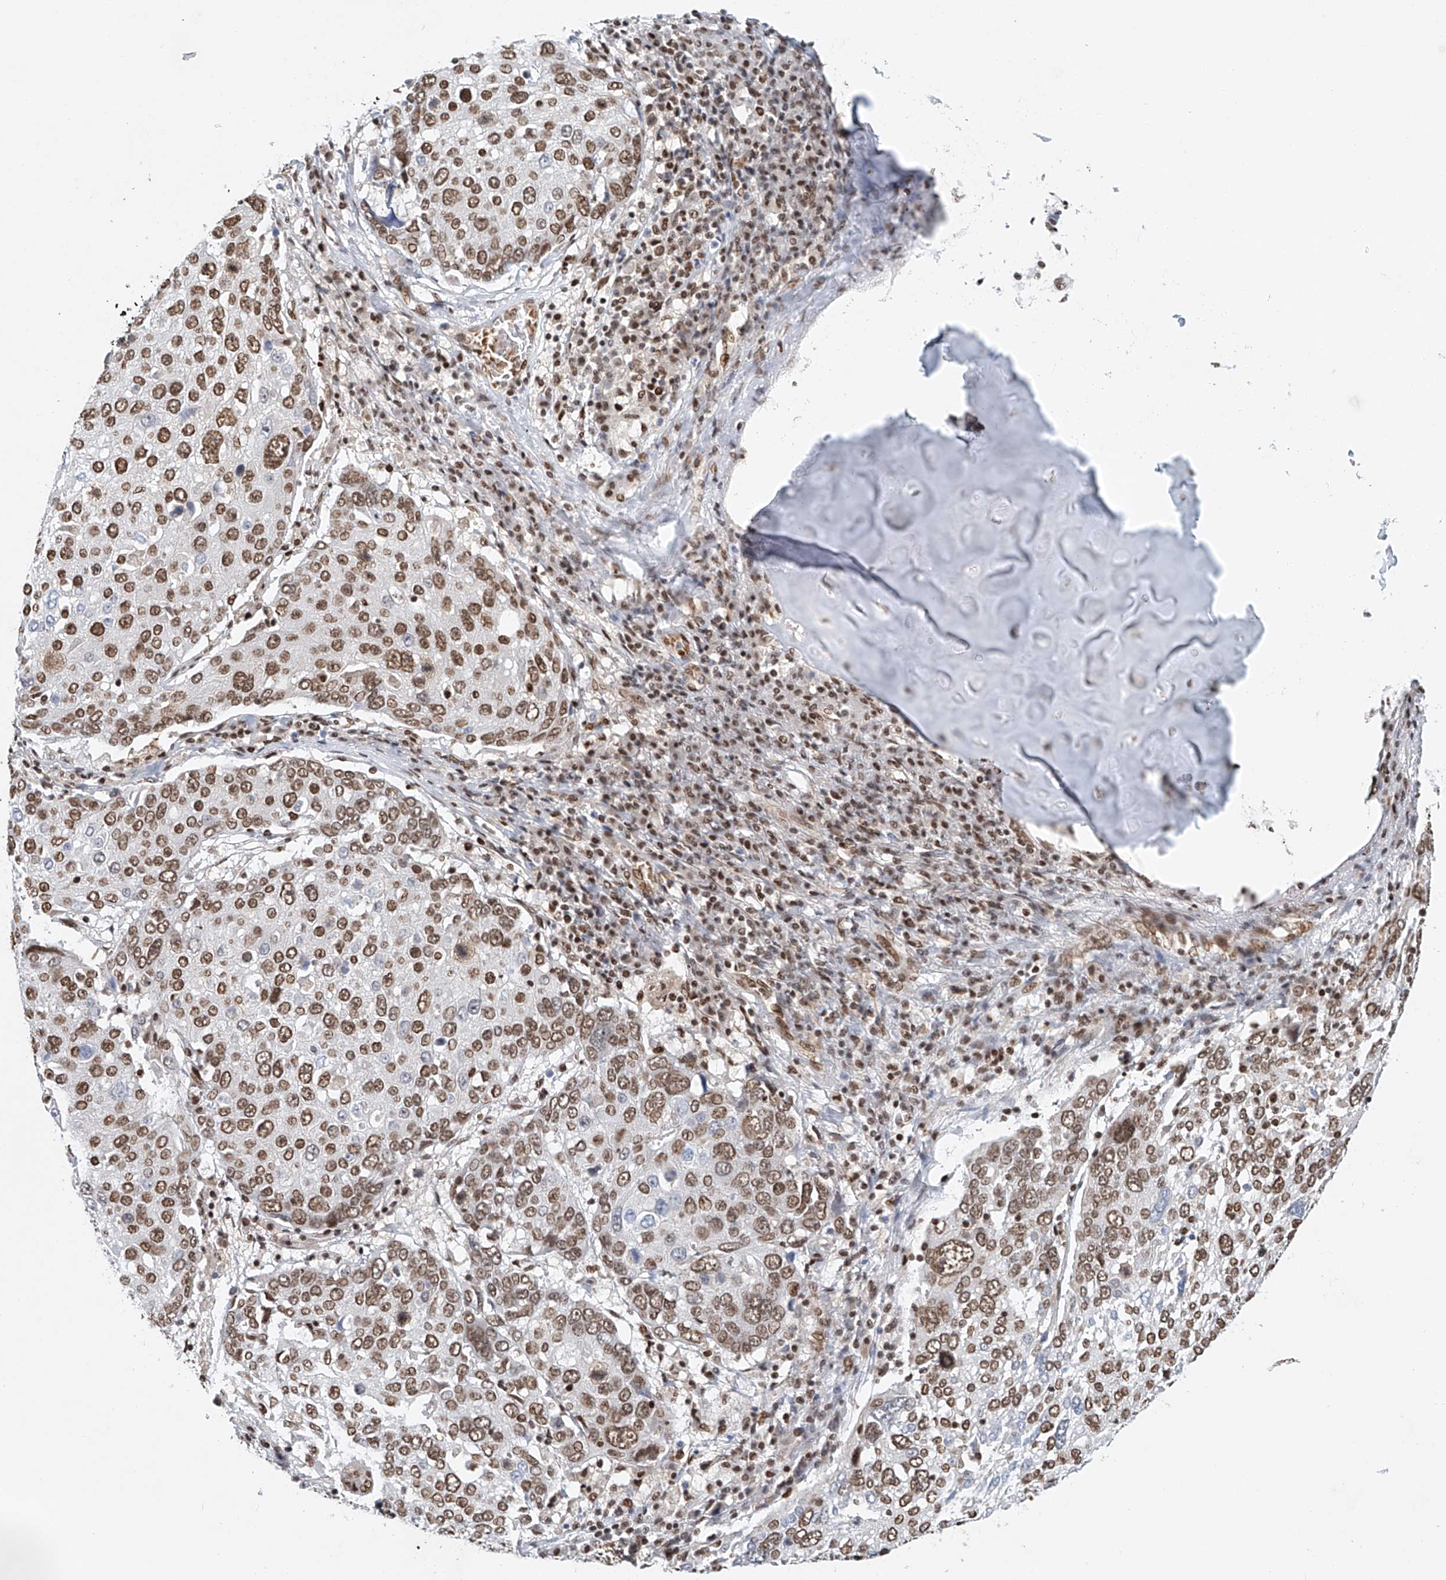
{"staining": {"intensity": "moderate", "quantity": ">75%", "location": "nuclear"}, "tissue": "lung cancer", "cell_type": "Tumor cells", "image_type": "cancer", "snomed": [{"axis": "morphology", "description": "Squamous cell carcinoma, NOS"}, {"axis": "topography", "description": "Lung"}], "caption": "Immunohistochemistry (IHC) (DAB (3,3'-diaminobenzidine)) staining of lung cancer reveals moderate nuclear protein expression in approximately >75% of tumor cells.", "gene": "ZNF470", "patient": {"sex": "male", "age": 65}}